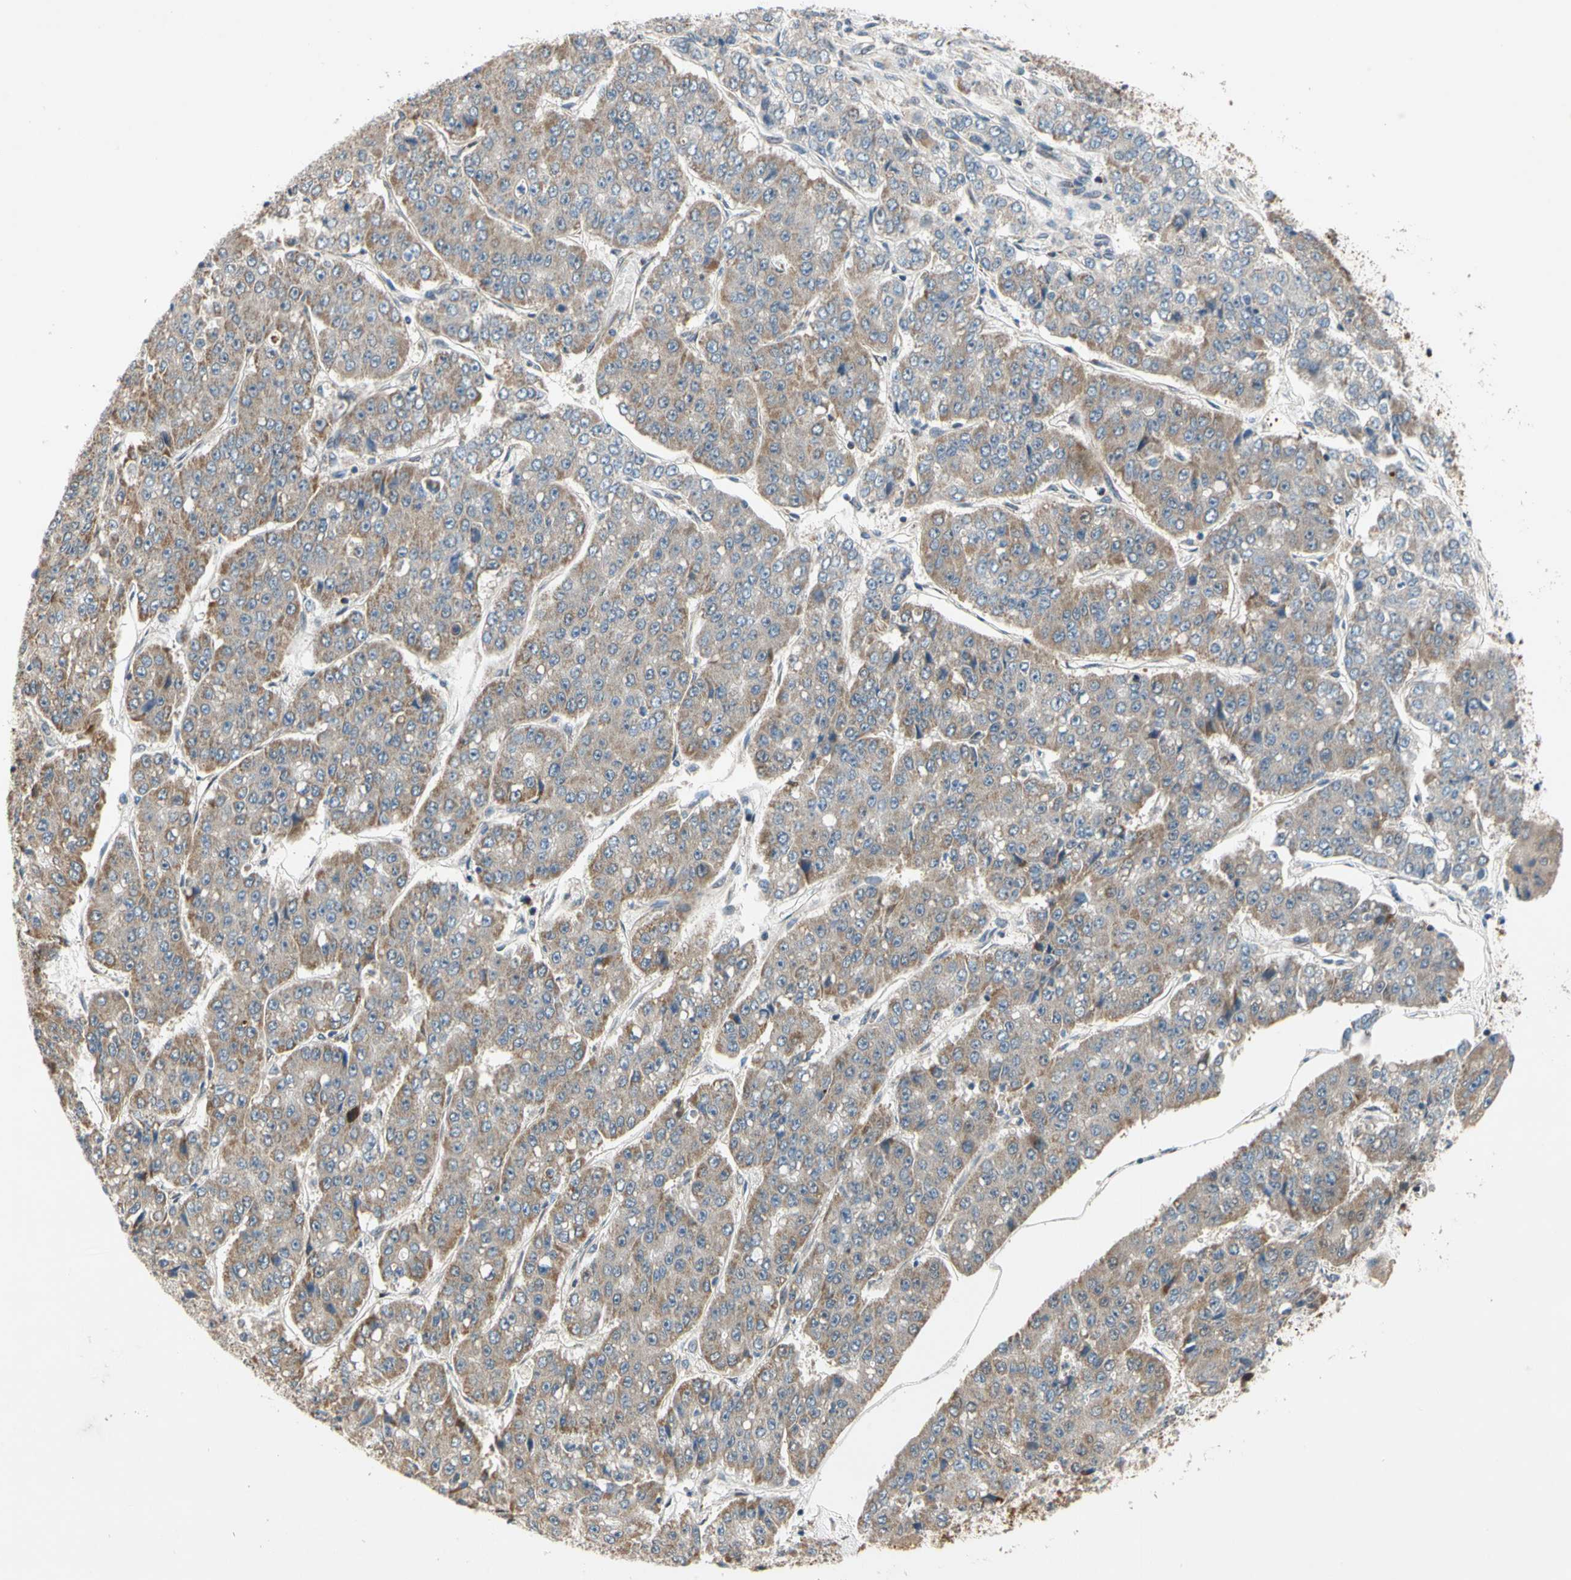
{"staining": {"intensity": "moderate", "quantity": ">75%", "location": "cytoplasmic/membranous"}, "tissue": "pancreatic cancer", "cell_type": "Tumor cells", "image_type": "cancer", "snomed": [{"axis": "morphology", "description": "Adenocarcinoma, NOS"}, {"axis": "topography", "description": "Pancreas"}], "caption": "Pancreatic cancer was stained to show a protein in brown. There is medium levels of moderate cytoplasmic/membranous positivity in about >75% of tumor cells.", "gene": "KHDC4", "patient": {"sex": "male", "age": 50}}